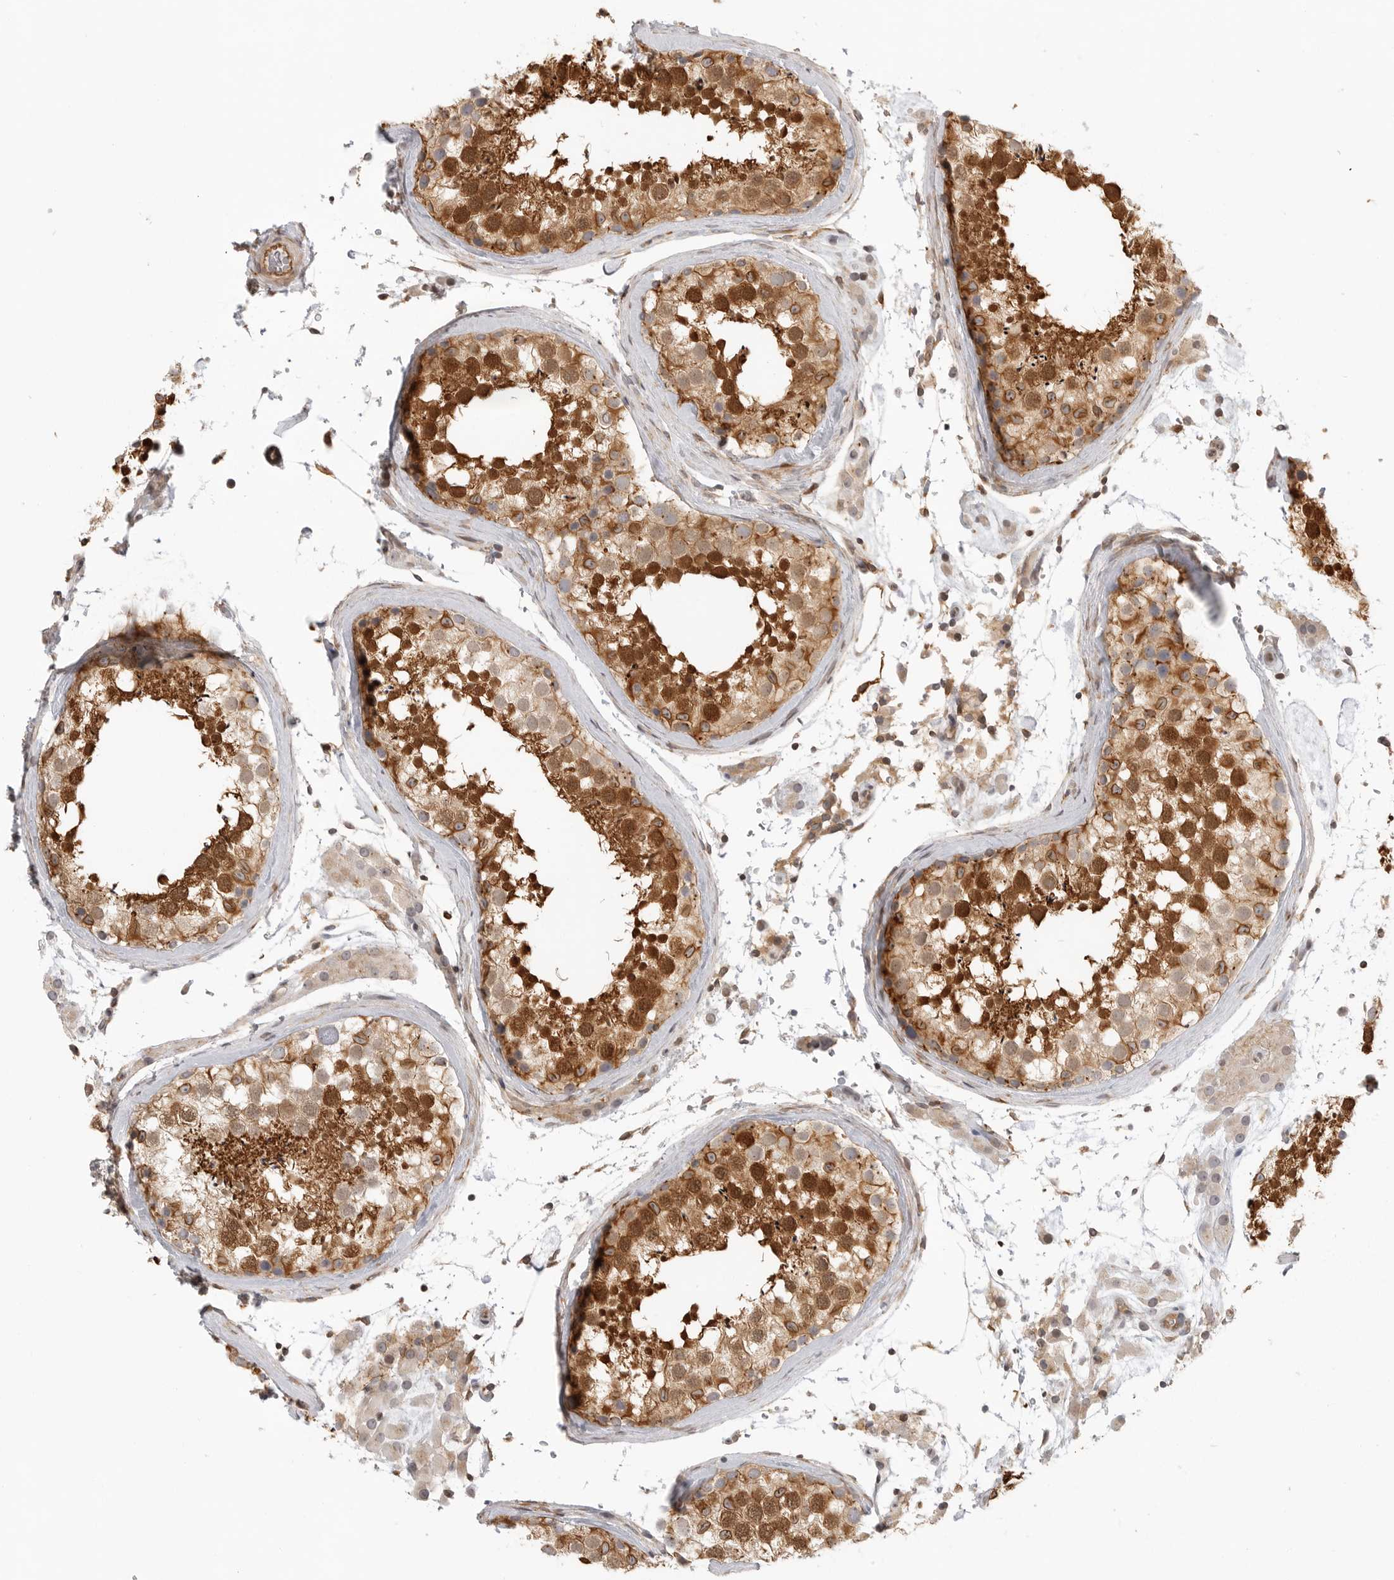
{"staining": {"intensity": "strong", "quantity": "25%-75%", "location": "cytoplasmic/membranous,nuclear"}, "tissue": "testis", "cell_type": "Cells in seminiferous ducts", "image_type": "normal", "snomed": [{"axis": "morphology", "description": "Normal tissue, NOS"}, {"axis": "topography", "description": "Testis"}], "caption": "A brown stain highlights strong cytoplasmic/membranous,nuclear positivity of a protein in cells in seminiferous ducts of benign testis.", "gene": "ATOH7", "patient": {"sex": "male", "age": 46}}